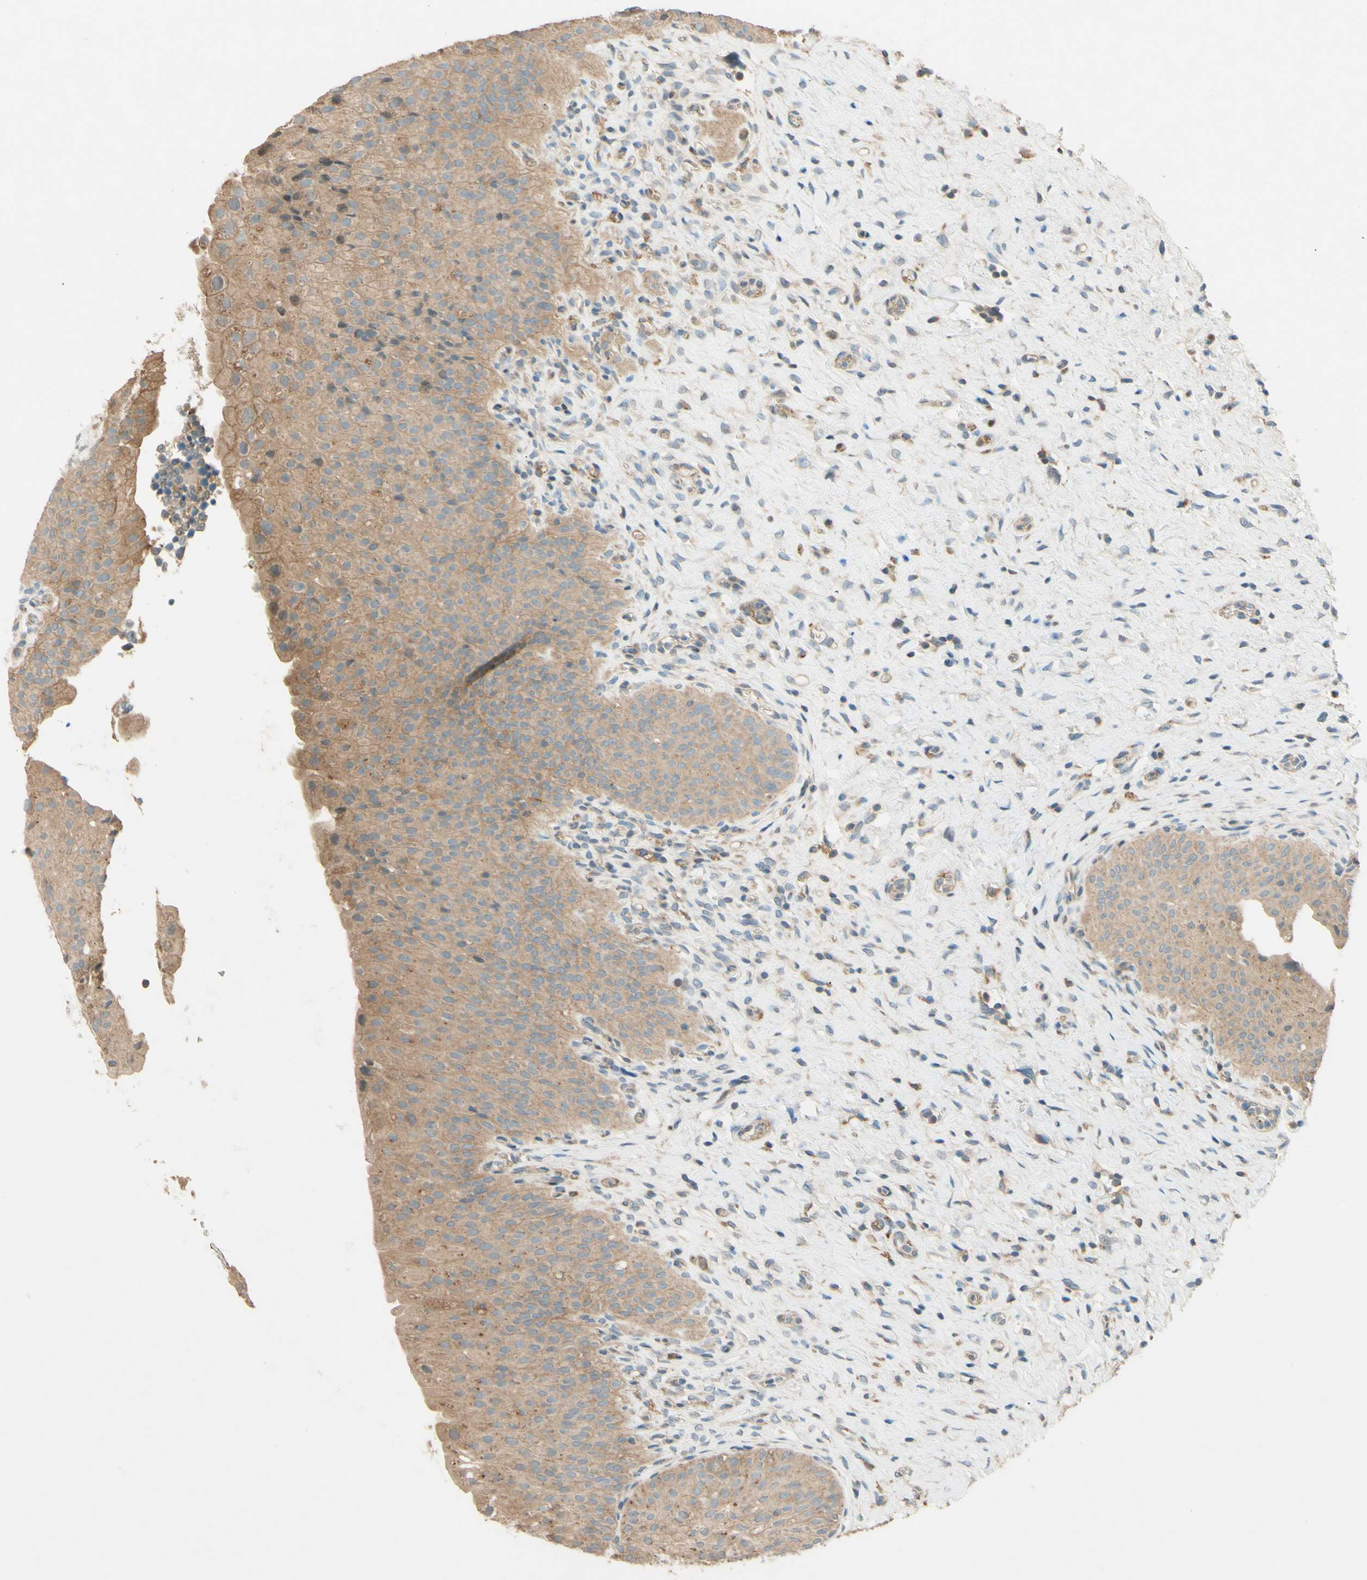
{"staining": {"intensity": "moderate", "quantity": ">75%", "location": "cytoplasmic/membranous"}, "tissue": "urinary bladder", "cell_type": "Urothelial cells", "image_type": "normal", "snomed": [{"axis": "morphology", "description": "Normal tissue, NOS"}, {"axis": "morphology", "description": "Urothelial carcinoma, High grade"}, {"axis": "topography", "description": "Urinary bladder"}], "caption": "Immunohistochemistry of normal urinary bladder demonstrates medium levels of moderate cytoplasmic/membranous positivity in about >75% of urothelial cells.", "gene": "ADAM17", "patient": {"sex": "male", "age": 46}}